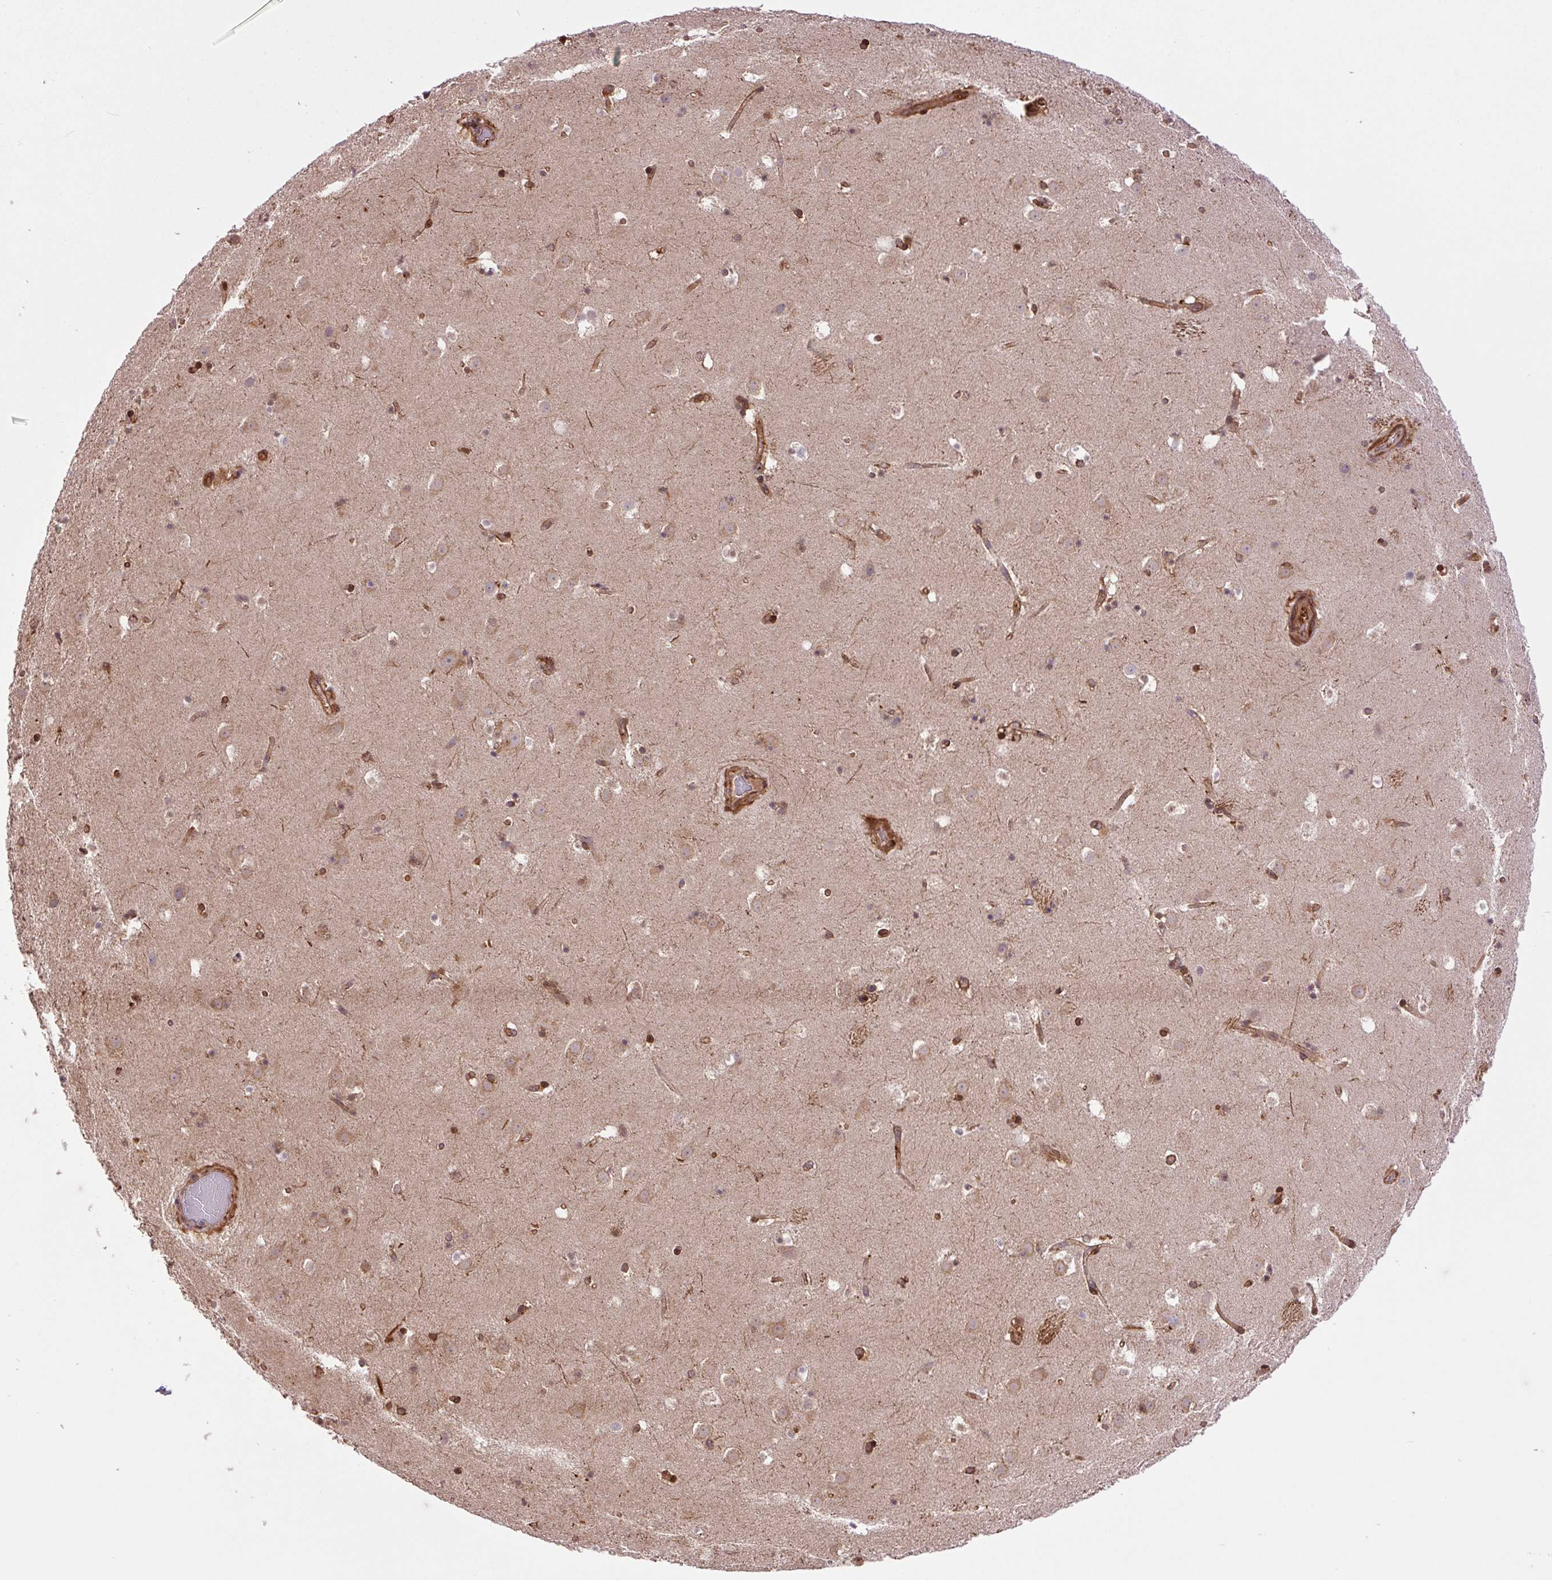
{"staining": {"intensity": "moderate", "quantity": "<25%", "location": "cytoplasmic/membranous"}, "tissue": "caudate", "cell_type": "Glial cells", "image_type": "normal", "snomed": [{"axis": "morphology", "description": "Normal tissue, NOS"}, {"axis": "topography", "description": "Lateral ventricle wall"}], "caption": "Immunohistochemistry micrograph of benign caudate: caudate stained using immunohistochemistry shows low levels of moderate protein expression localized specifically in the cytoplasmic/membranous of glial cells, appearing as a cytoplasmic/membranous brown color.", "gene": "SEPTIN10", "patient": {"sex": "male", "age": 37}}